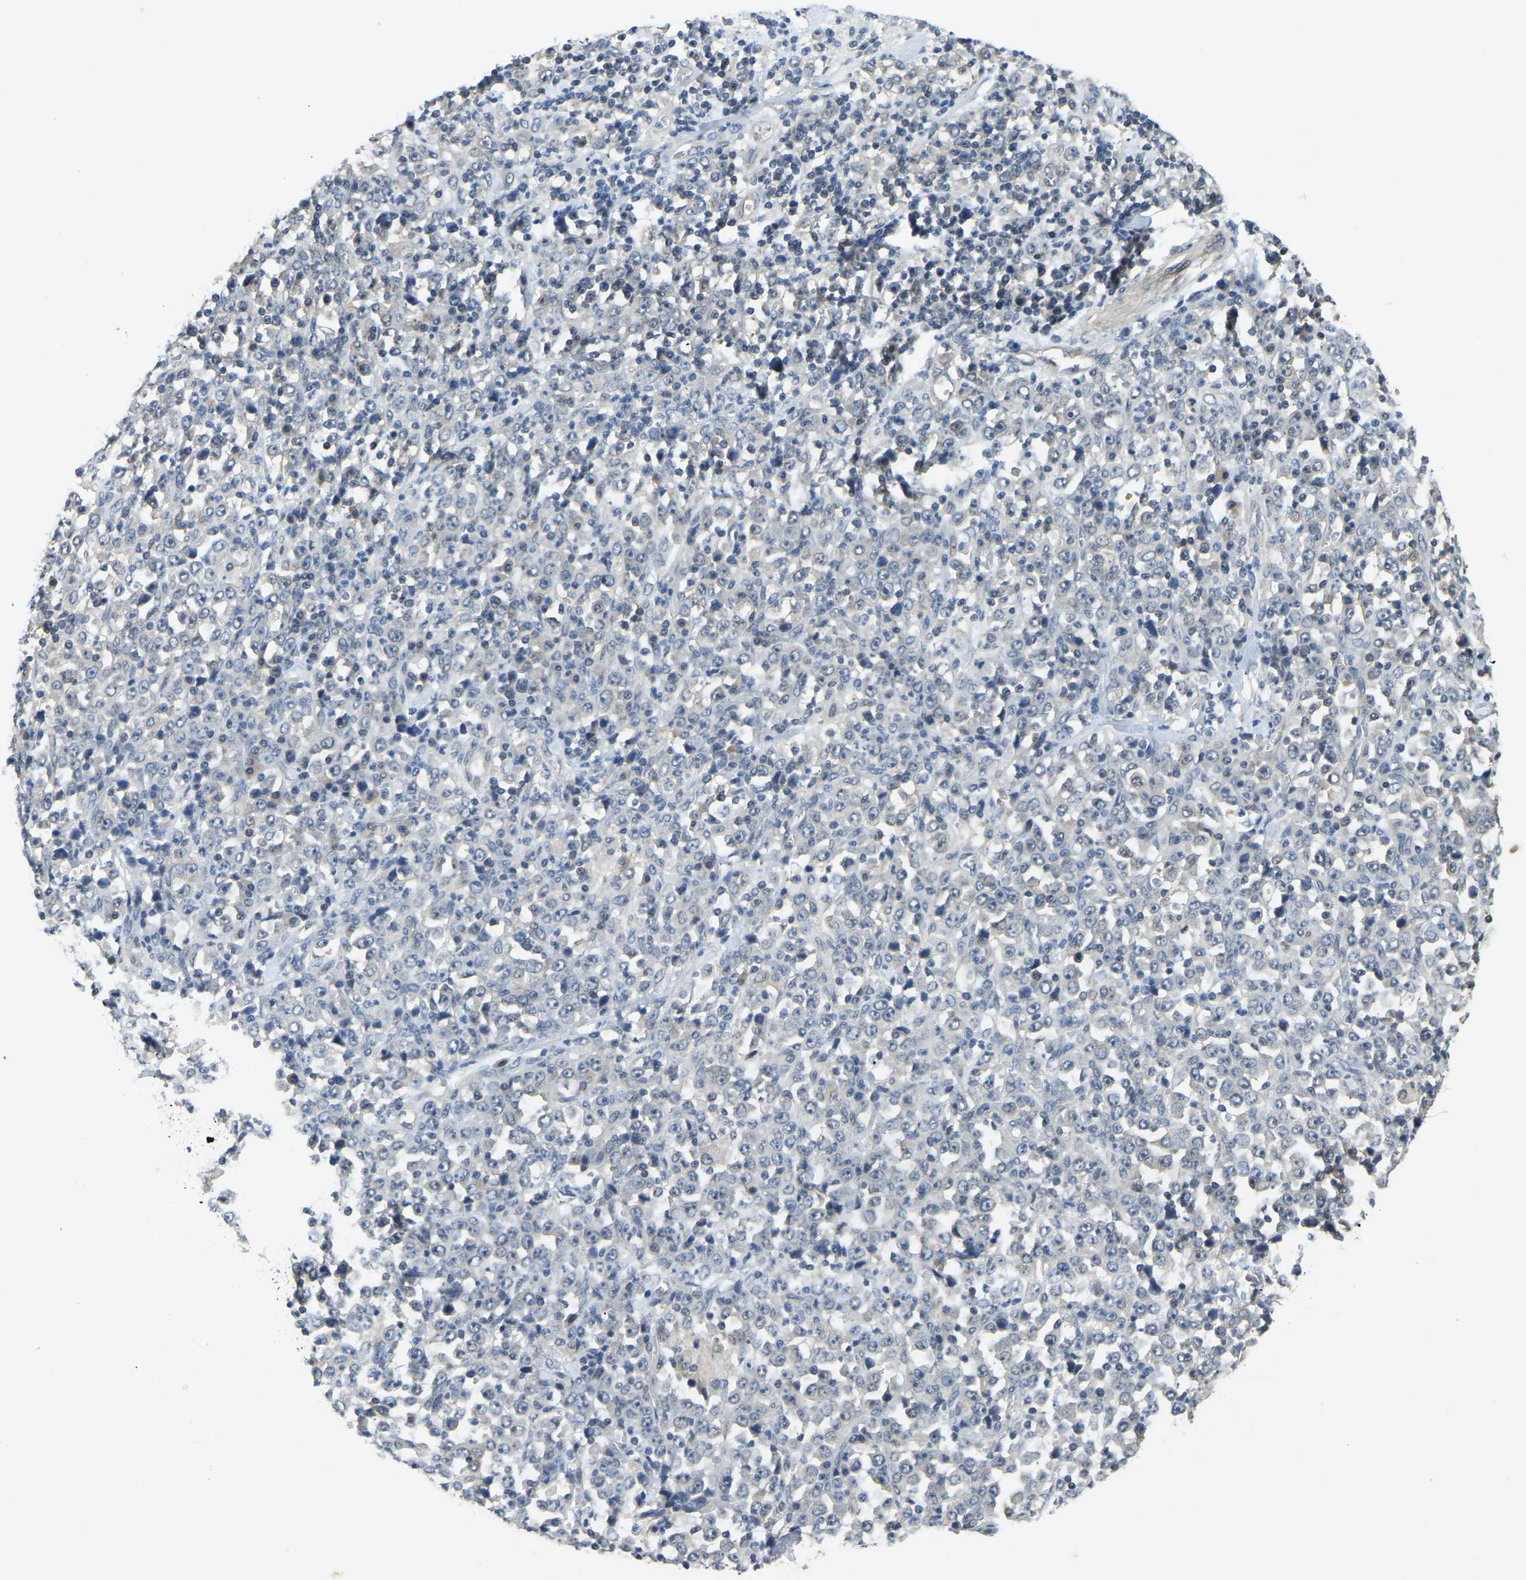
{"staining": {"intensity": "negative", "quantity": "none", "location": "none"}, "tissue": "stomach cancer", "cell_type": "Tumor cells", "image_type": "cancer", "snomed": [{"axis": "morphology", "description": "Normal tissue, NOS"}, {"axis": "morphology", "description": "Adenocarcinoma, NOS"}, {"axis": "topography", "description": "Stomach, upper"}, {"axis": "topography", "description": "Stomach"}], "caption": "Stomach cancer (adenocarcinoma) stained for a protein using immunohistochemistry displays no positivity tumor cells.", "gene": "AHNAK", "patient": {"sex": "male", "age": 59}}